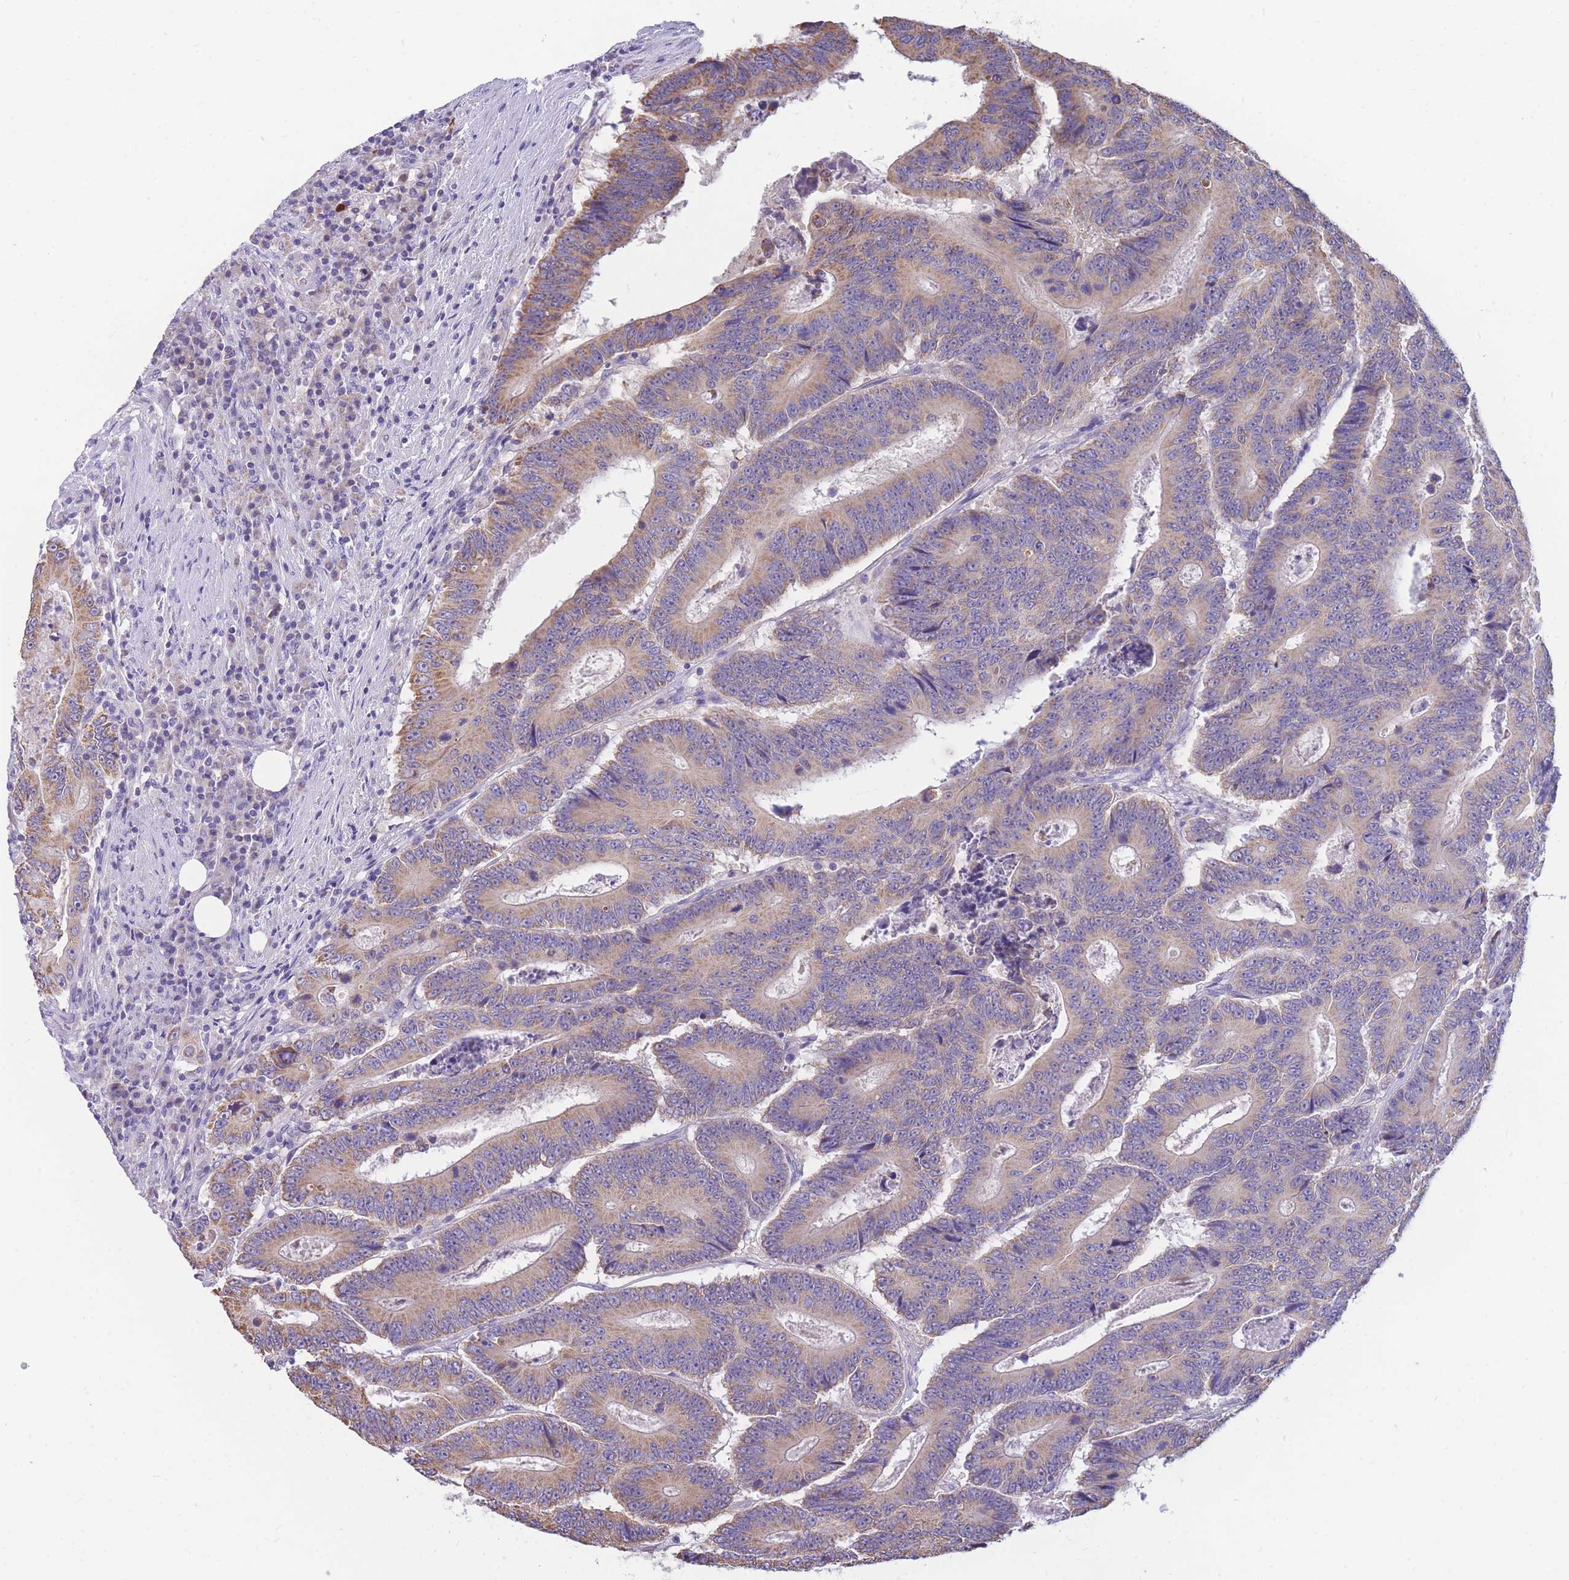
{"staining": {"intensity": "moderate", "quantity": ">75%", "location": "cytoplasmic/membranous"}, "tissue": "colorectal cancer", "cell_type": "Tumor cells", "image_type": "cancer", "snomed": [{"axis": "morphology", "description": "Adenocarcinoma, NOS"}, {"axis": "topography", "description": "Colon"}], "caption": "Protein staining displays moderate cytoplasmic/membranous staining in approximately >75% of tumor cells in colorectal adenocarcinoma.", "gene": "DHRS11", "patient": {"sex": "male", "age": 83}}